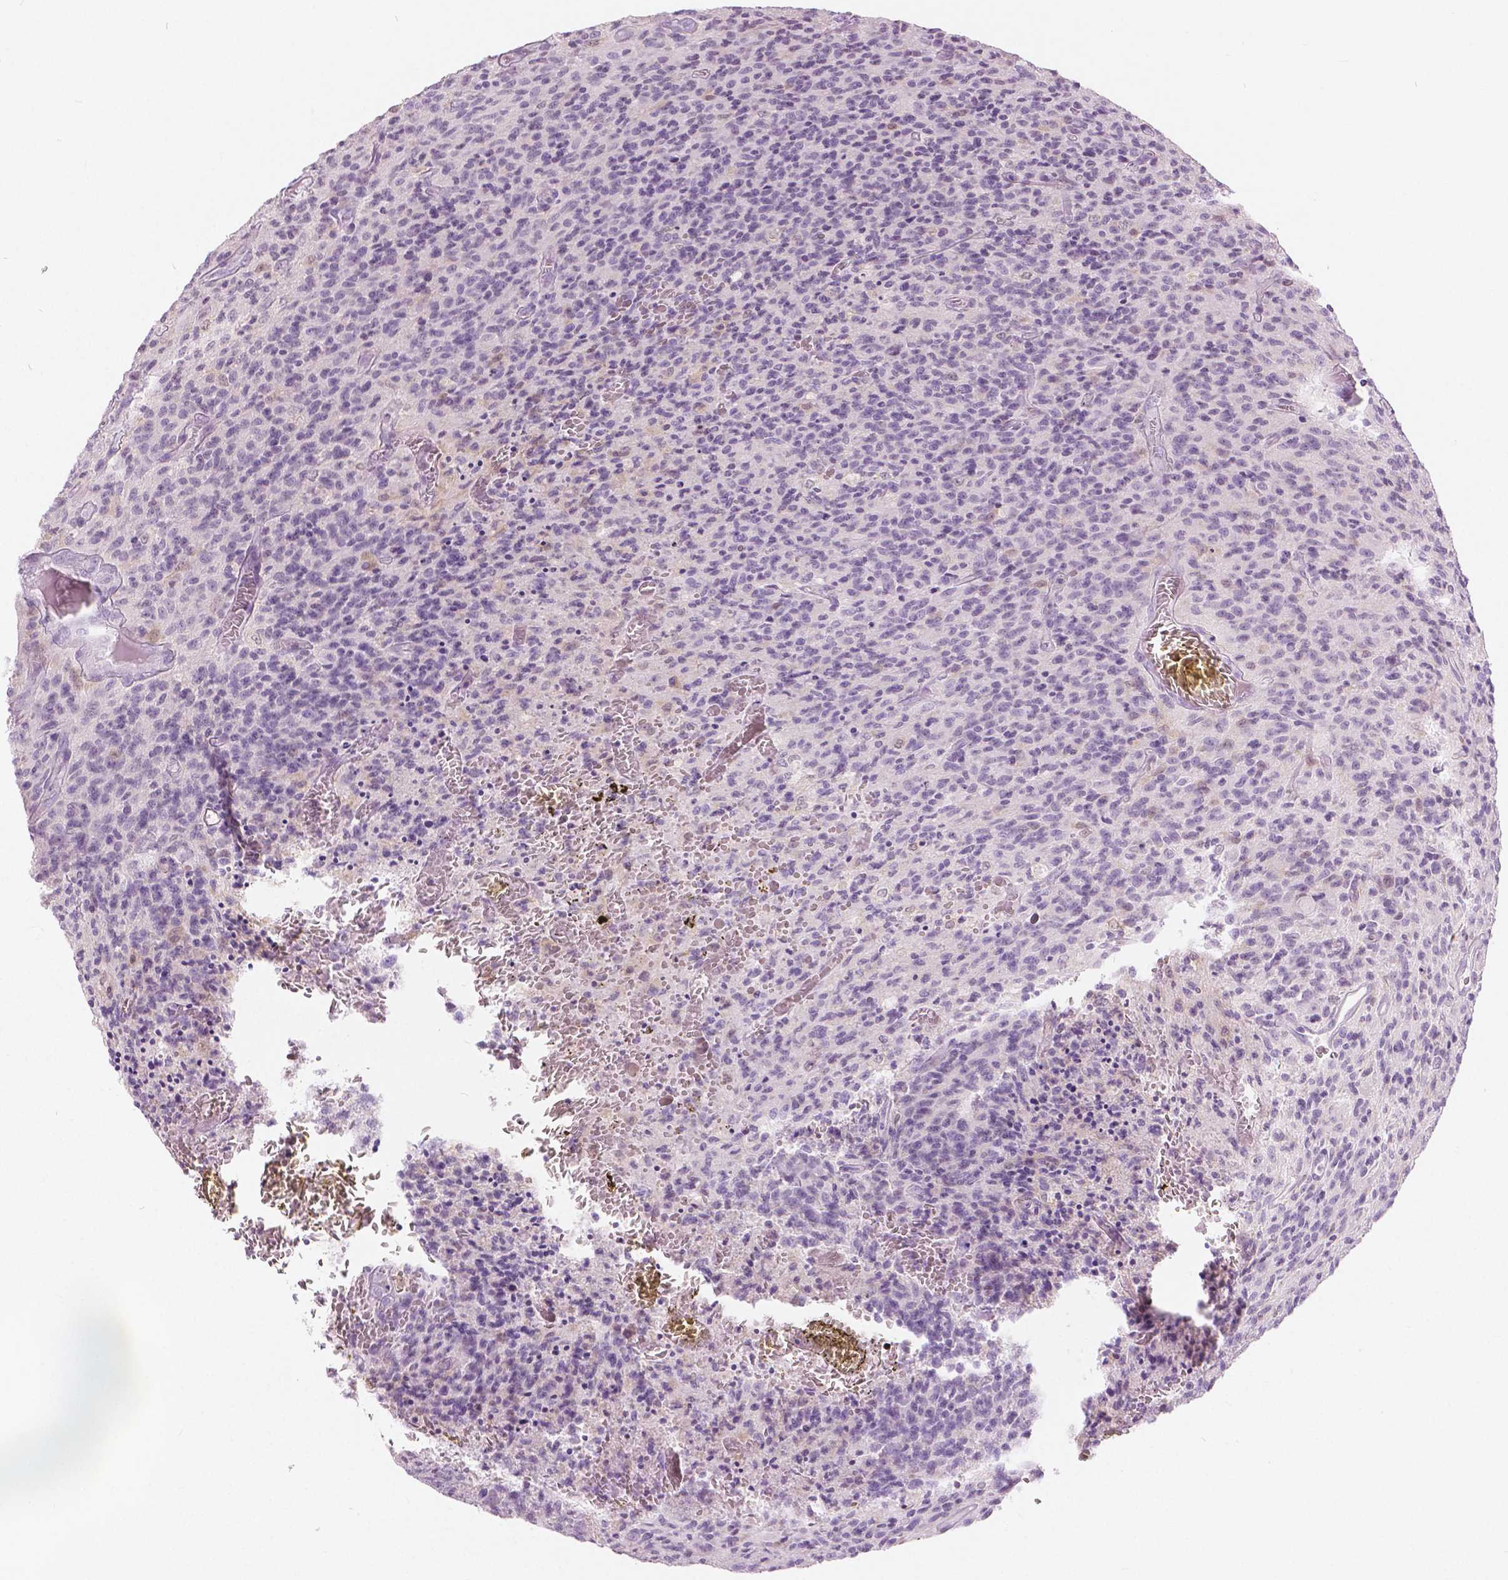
{"staining": {"intensity": "negative", "quantity": "none", "location": "none"}, "tissue": "glioma", "cell_type": "Tumor cells", "image_type": "cancer", "snomed": [{"axis": "morphology", "description": "Glioma, malignant, High grade"}, {"axis": "topography", "description": "Brain"}], "caption": "Immunohistochemistry histopathology image of neoplastic tissue: human glioma stained with DAB (3,3'-diaminobenzidine) demonstrates no significant protein expression in tumor cells.", "gene": "GALM", "patient": {"sex": "male", "age": 76}}